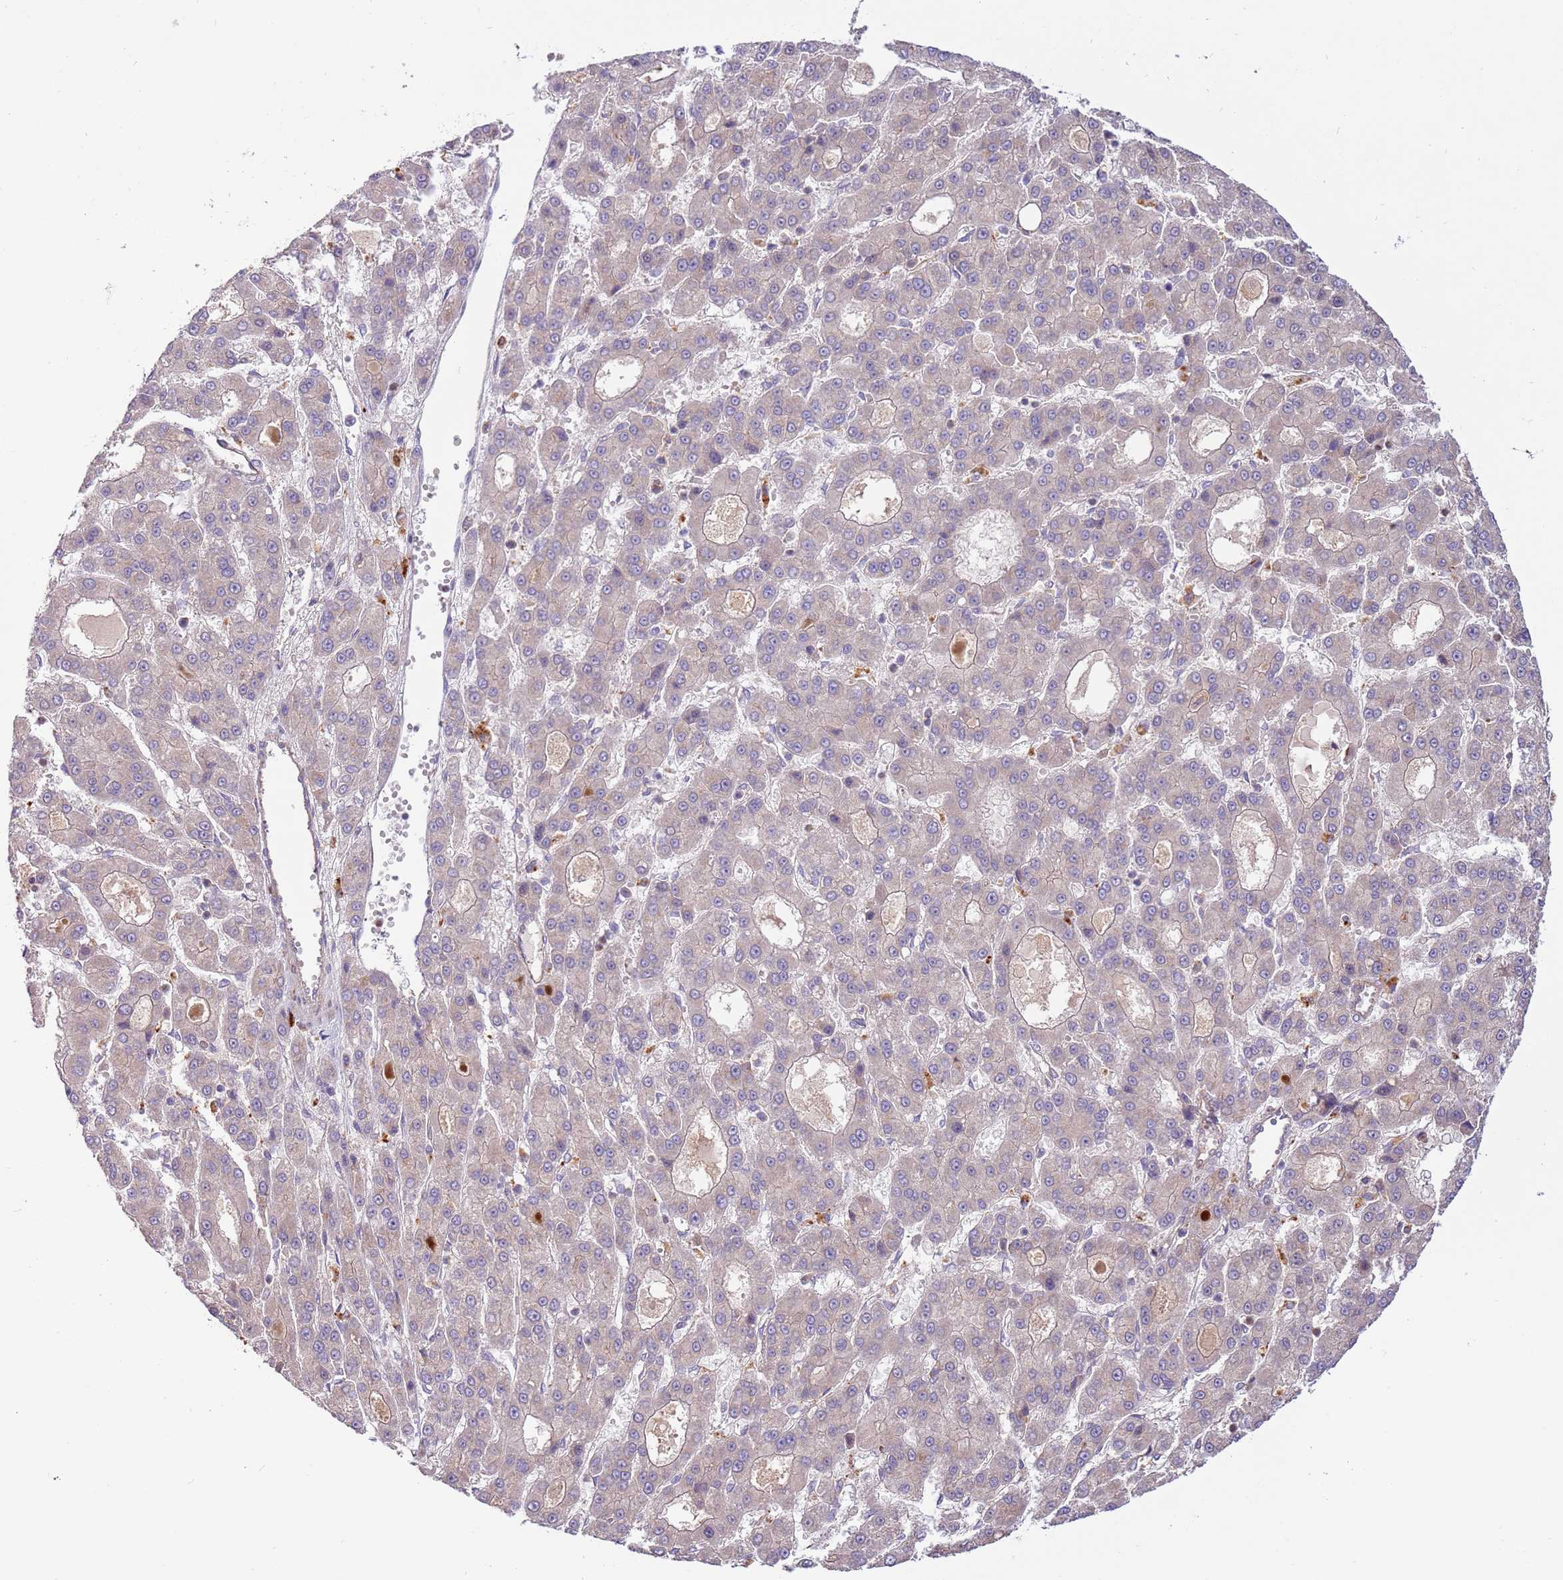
{"staining": {"intensity": "negative", "quantity": "none", "location": "none"}, "tissue": "liver cancer", "cell_type": "Tumor cells", "image_type": "cancer", "snomed": [{"axis": "morphology", "description": "Carcinoma, Hepatocellular, NOS"}, {"axis": "topography", "description": "Liver"}], "caption": "A high-resolution image shows IHC staining of liver hepatocellular carcinoma, which displays no significant expression in tumor cells. Nuclei are stained in blue.", "gene": "ZNF624", "patient": {"sex": "male", "age": 70}}